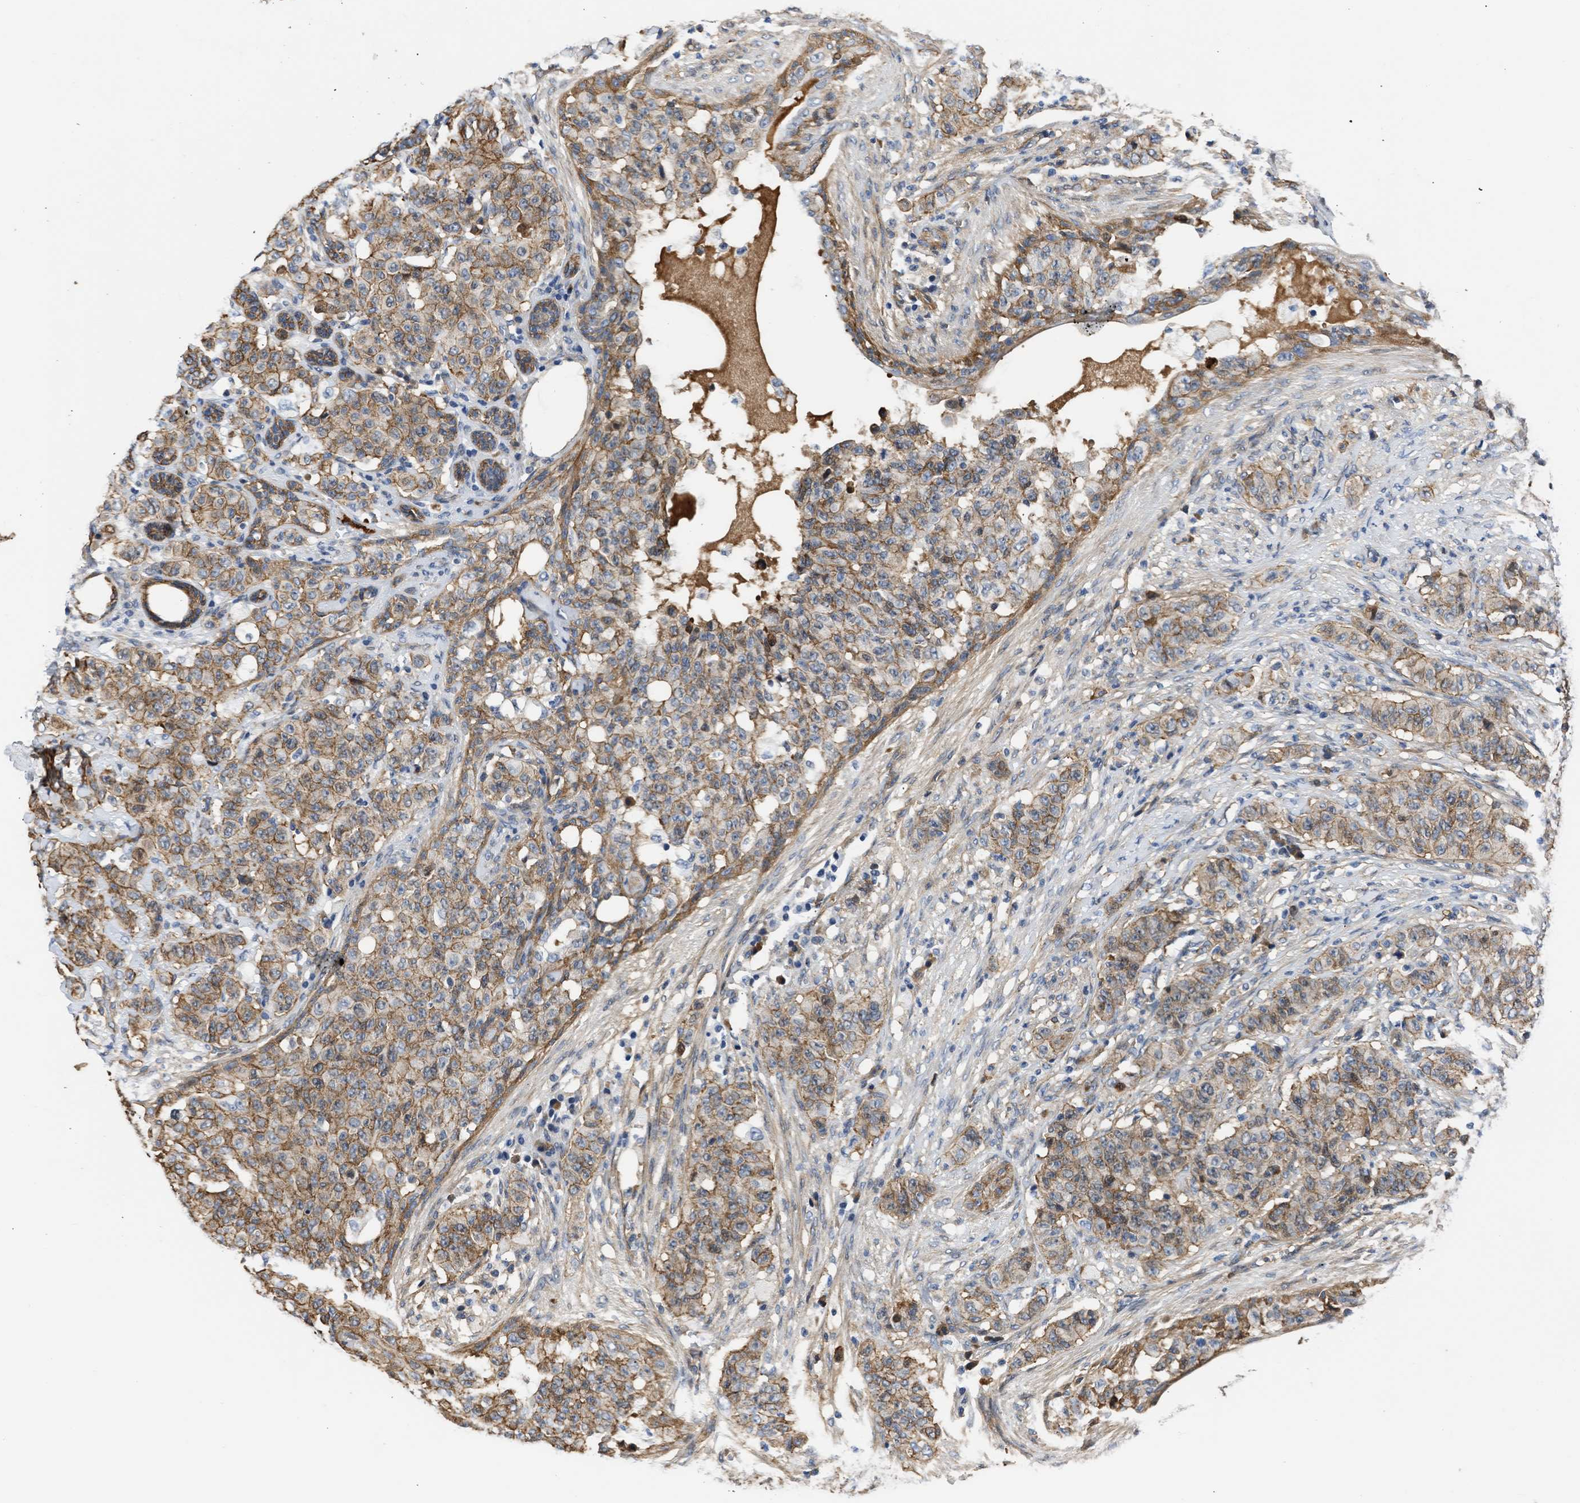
{"staining": {"intensity": "moderate", "quantity": ">75%", "location": "cytoplasmic/membranous"}, "tissue": "breast cancer", "cell_type": "Tumor cells", "image_type": "cancer", "snomed": [{"axis": "morphology", "description": "Normal tissue, NOS"}, {"axis": "morphology", "description": "Duct carcinoma"}, {"axis": "topography", "description": "Breast"}], "caption": "Tumor cells exhibit medium levels of moderate cytoplasmic/membranous staining in about >75% of cells in breast cancer. (Stains: DAB in brown, nuclei in blue, Microscopy: brightfield microscopy at high magnification).", "gene": "MAS1L", "patient": {"sex": "female", "age": 40}}